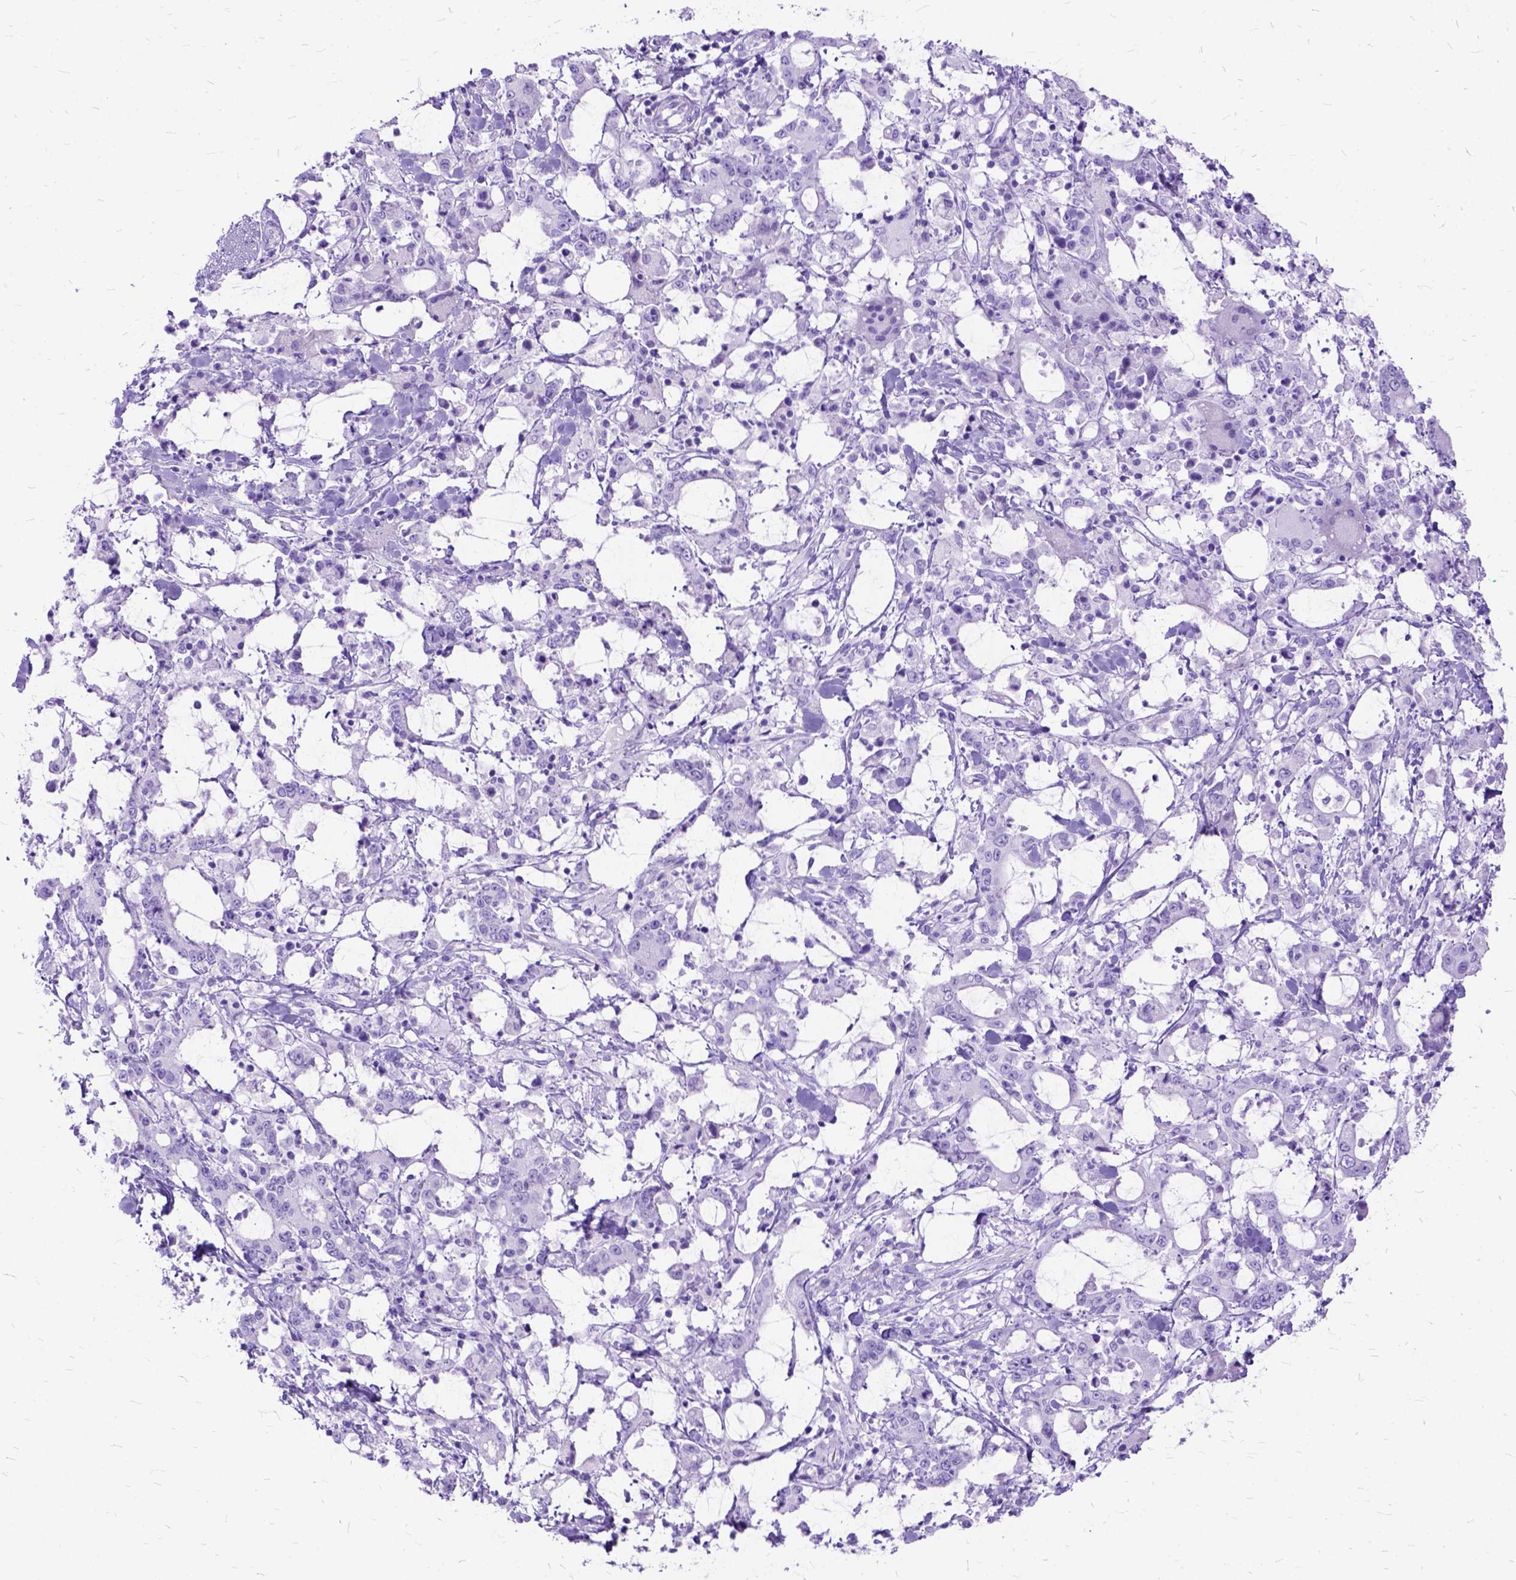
{"staining": {"intensity": "negative", "quantity": "none", "location": "none"}, "tissue": "stomach cancer", "cell_type": "Tumor cells", "image_type": "cancer", "snomed": [{"axis": "morphology", "description": "Adenocarcinoma, NOS"}, {"axis": "topography", "description": "Stomach, upper"}], "caption": "The image reveals no significant expression in tumor cells of stomach cancer (adenocarcinoma).", "gene": "DNAH2", "patient": {"sex": "male", "age": 68}}